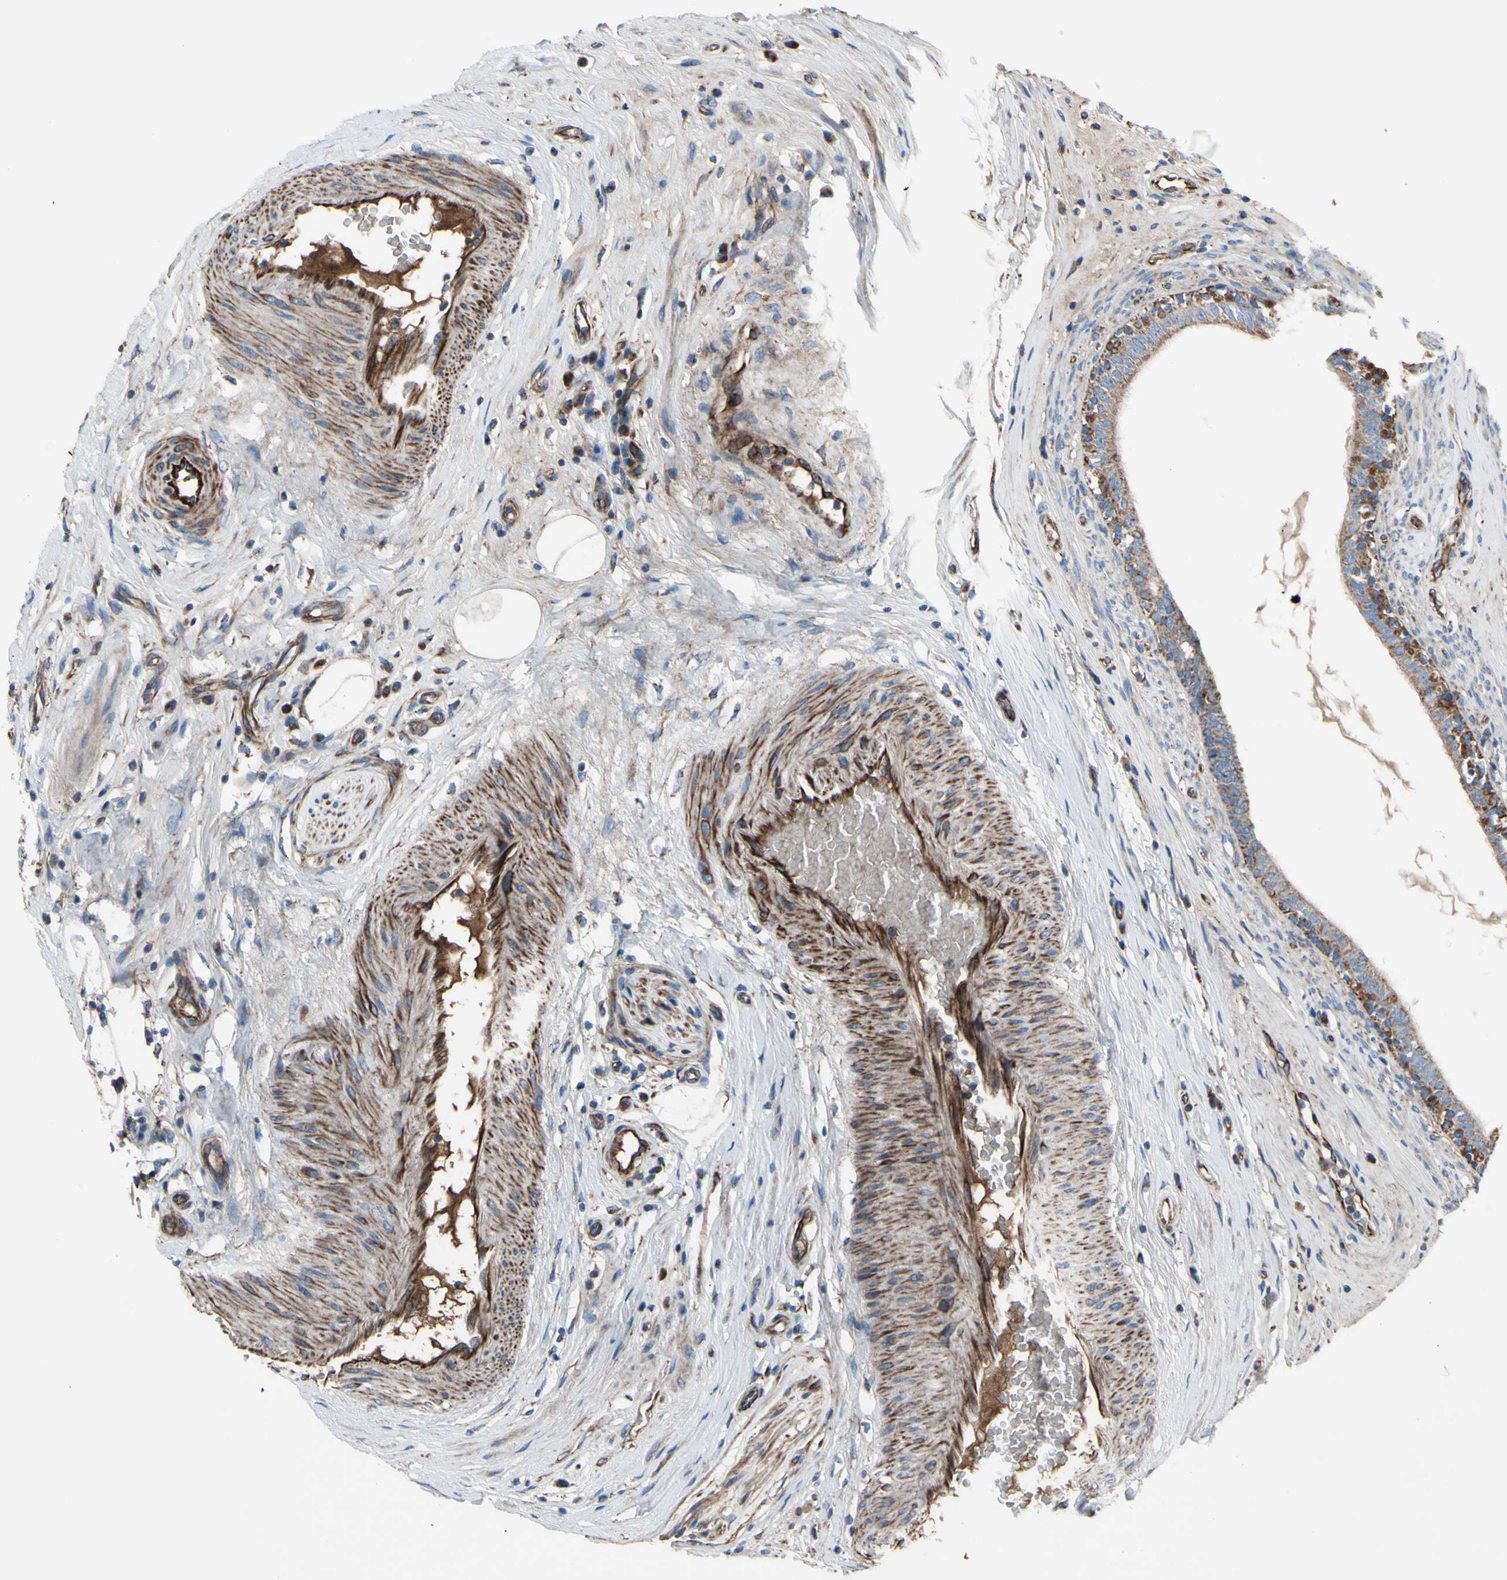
{"staining": {"intensity": "moderate", "quantity": ">75%", "location": "cytoplasmic/membranous"}, "tissue": "epididymis", "cell_type": "Glandular cells", "image_type": "normal", "snomed": [{"axis": "morphology", "description": "Normal tissue, NOS"}, {"axis": "morphology", "description": "Inflammation, NOS"}, {"axis": "topography", "description": "Epididymis"}], "caption": "IHC (DAB) staining of normal human epididymis shows moderate cytoplasmic/membranous protein positivity in about >75% of glandular cells.", "gene": "EMC7", "patient": {"sex": "male", "age": 84}}